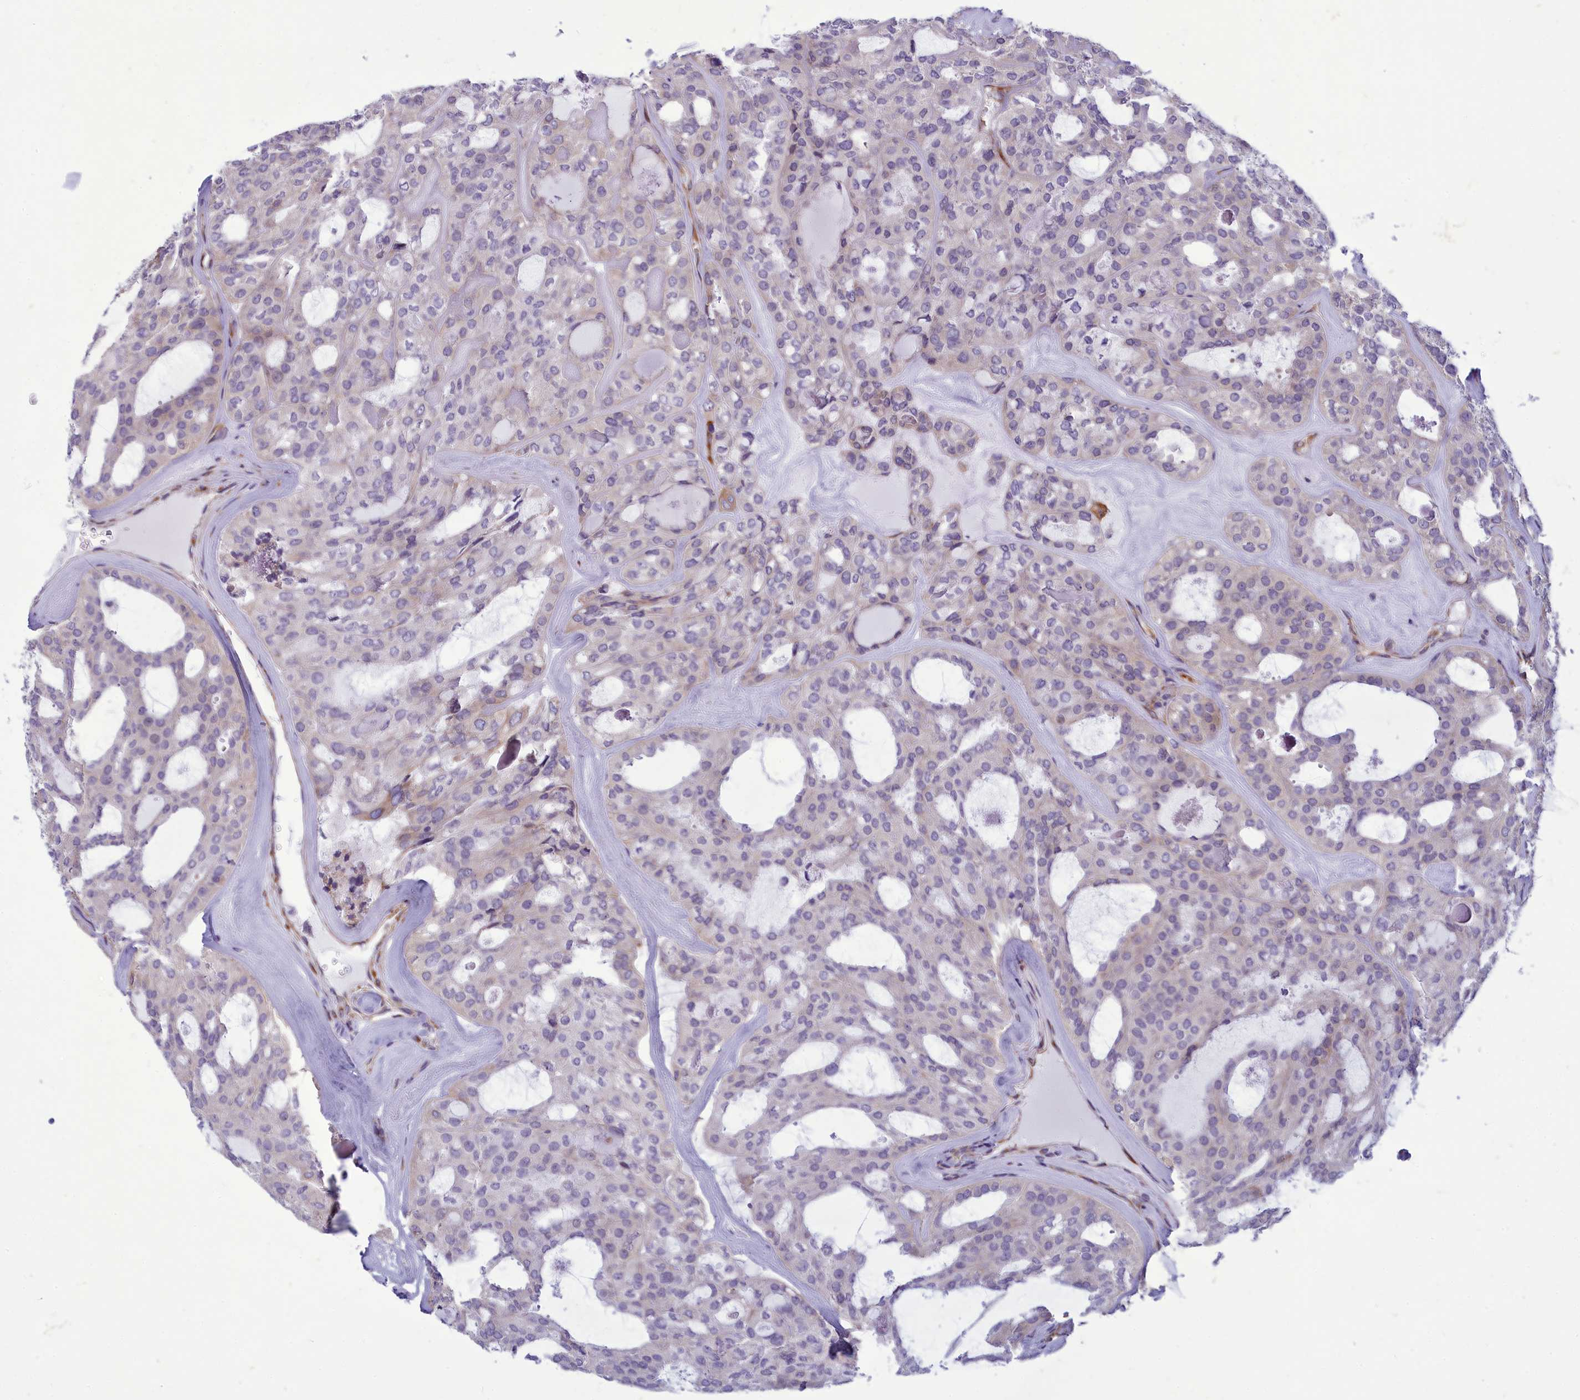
{"staining": {"intensity": "negative", "quantity": "none", "location": "none"}, "tissue": "thyroid cancer", "cell_type": "Tumor cells", "image_type": "cancer", "snomed": [{"axis": "morphology", "description": "Follicular adenoma carcinoma, NOS"}, {"axis": "topography", "description": "Thyroid gland"}], "caption": "Protein analysis of thyroid follicular adenoma carcinoma reveals no significant staining in tumor cells. Brightfield microscopy of immunohistochemistry (IHC) stained with DAB (brown) and hematoxylin (blue), captured at high magnification.", "gene": "CENATAC", "patient": {"sex": "male", "age": 75}}